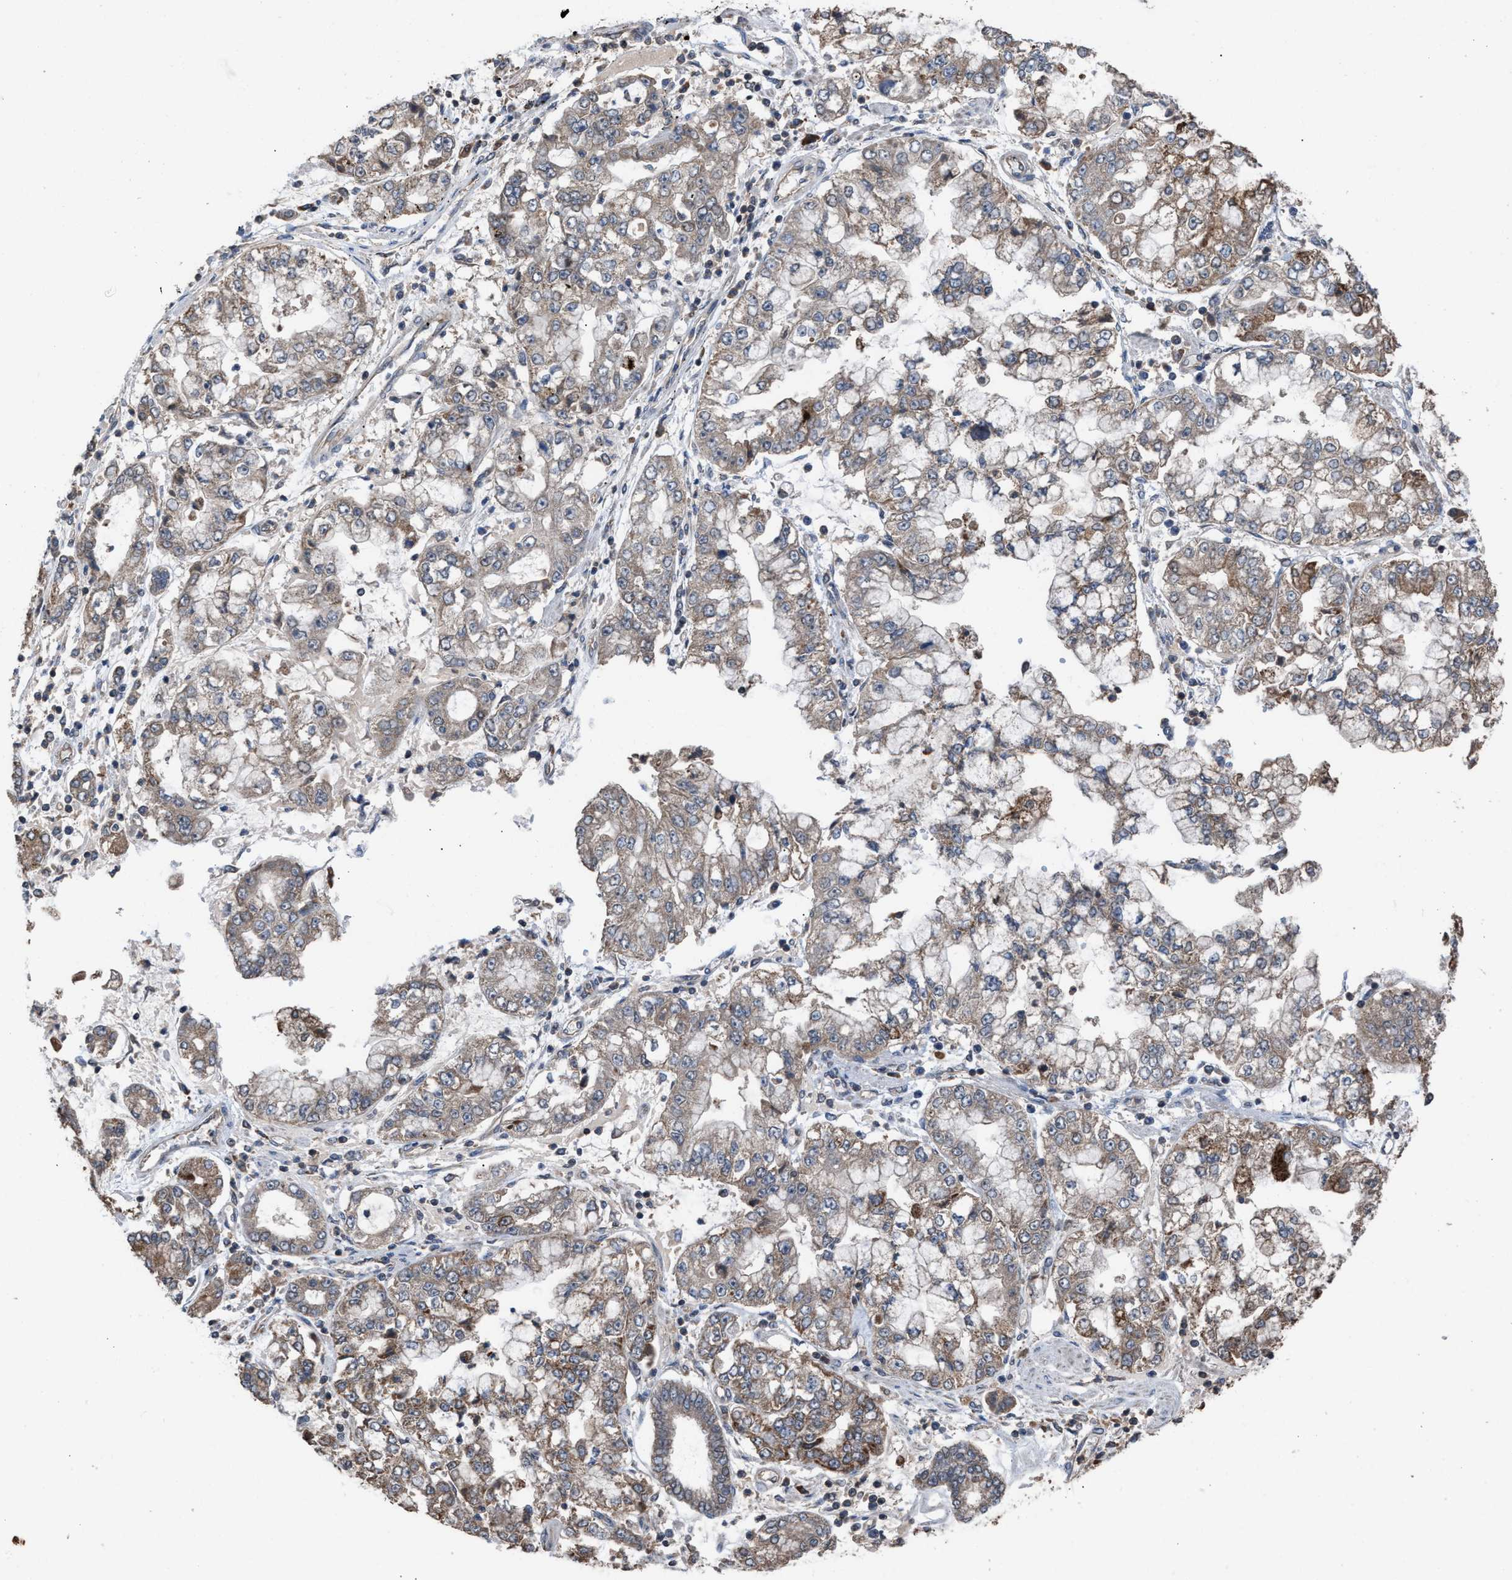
{"staining": {"intensity": "moderate", "quantity": "25%-75%", "location": "cytoplasmic/membranous"}, "tissue": "stomach cancer", "cell_type": "Tumor cells", "image_type": "cancer", "snomed": [{"axis": "morphology", "description": "Adenocarcinoma, NOS"}, {"axis": "topography", "description": "Stomach"}], "caption": "Stomach cancer (adenocarcinoma) stained with a brown dye shows moderate cytoplasmic/membranous positive expression in about 25%-75% of tumor cells.", "gene": "C9orf78", "patient": {"sex": "male", "age": 76}}